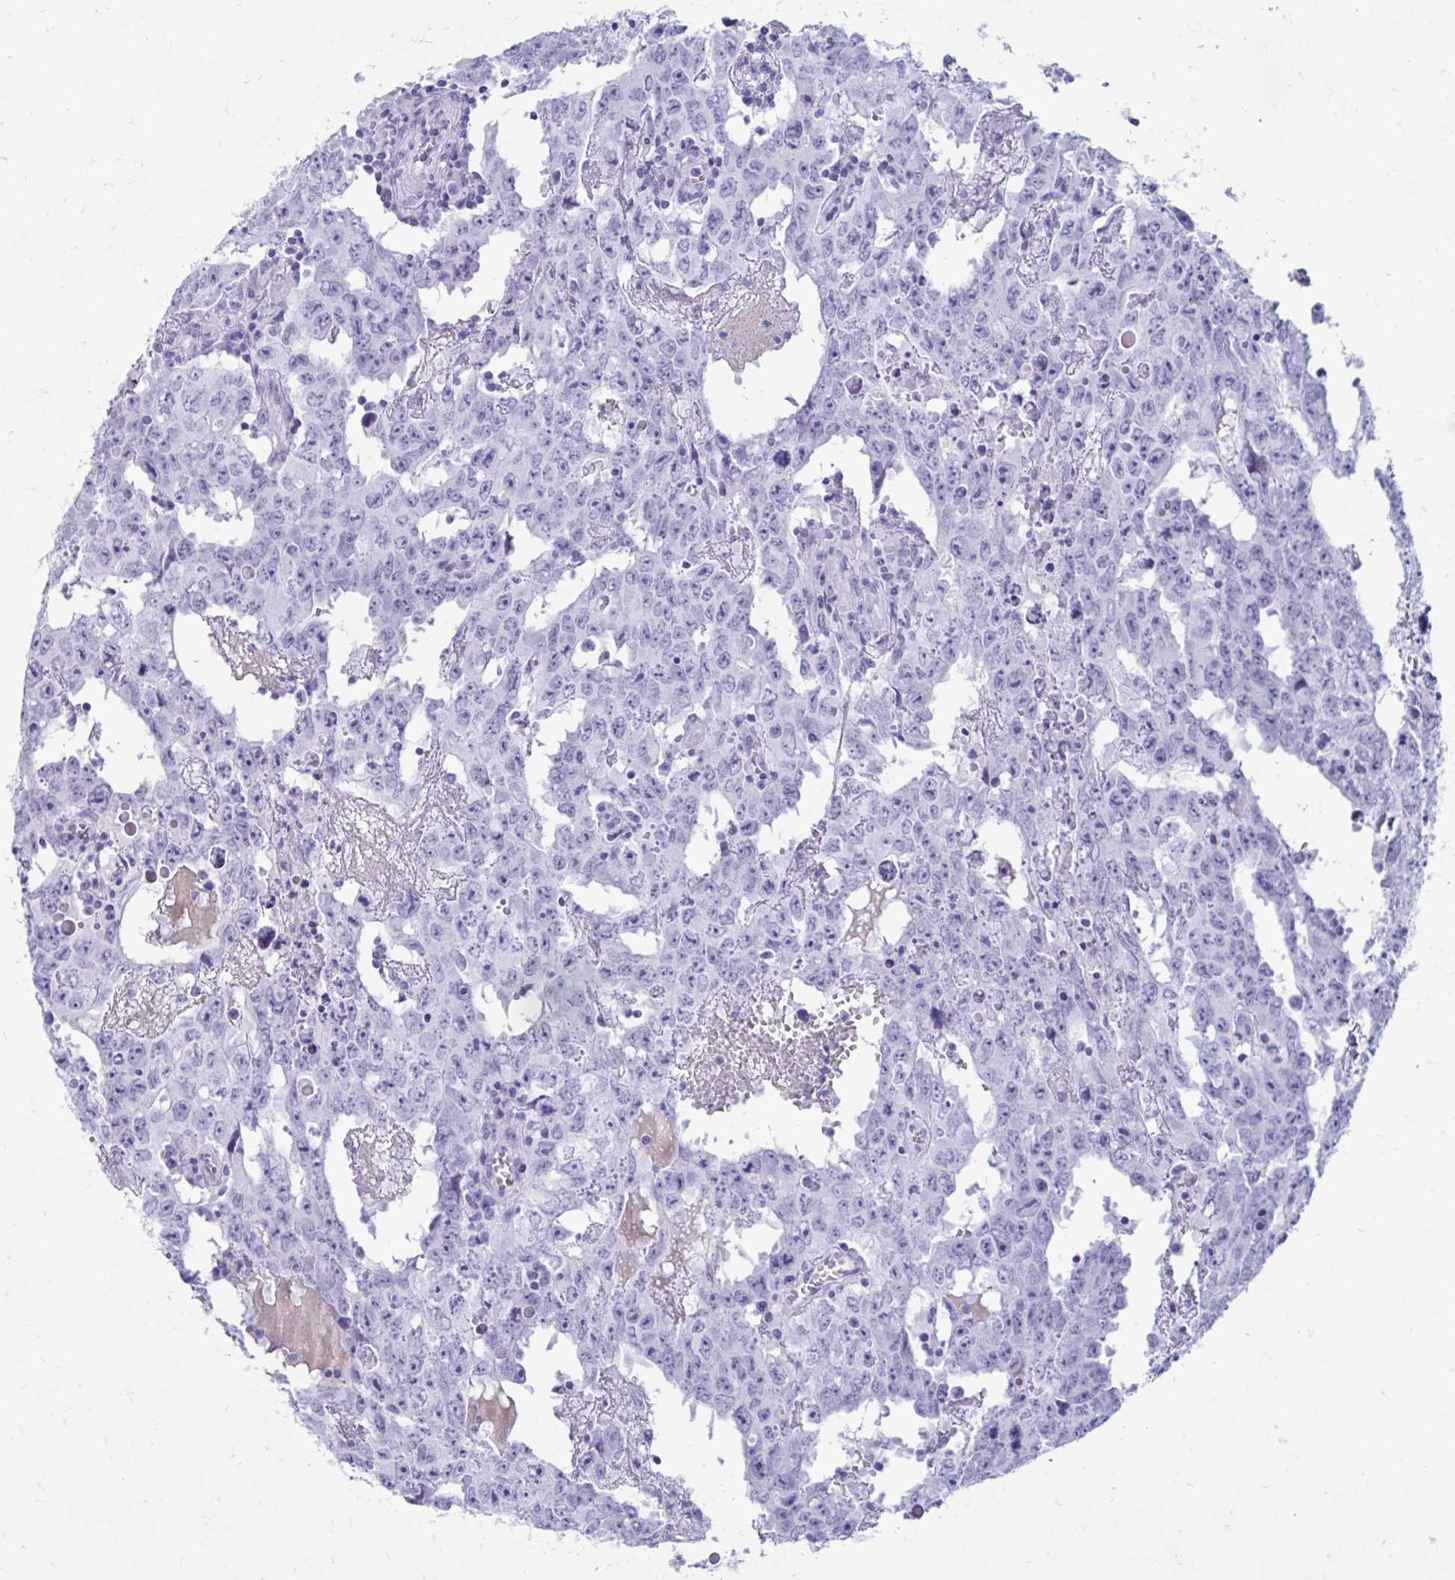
{"staining": {"intensity": "negative", "quantity": "none", "location": "none"}, "tissue": "testis cancer", "cell_type": "Tumor cells", "image_type": "cancer", "snomed": [{"axis": "morphology", "description": "Carcinoma, Embryonal, NOS"}, {"axis": "topography", "description": "Testis"}], "caption": "Tumor cells are negative for brown protein staining in embryonal carcinoma (testis).", "gene": "SMIM9", "patient": {"sex": "male", "age": 22}}